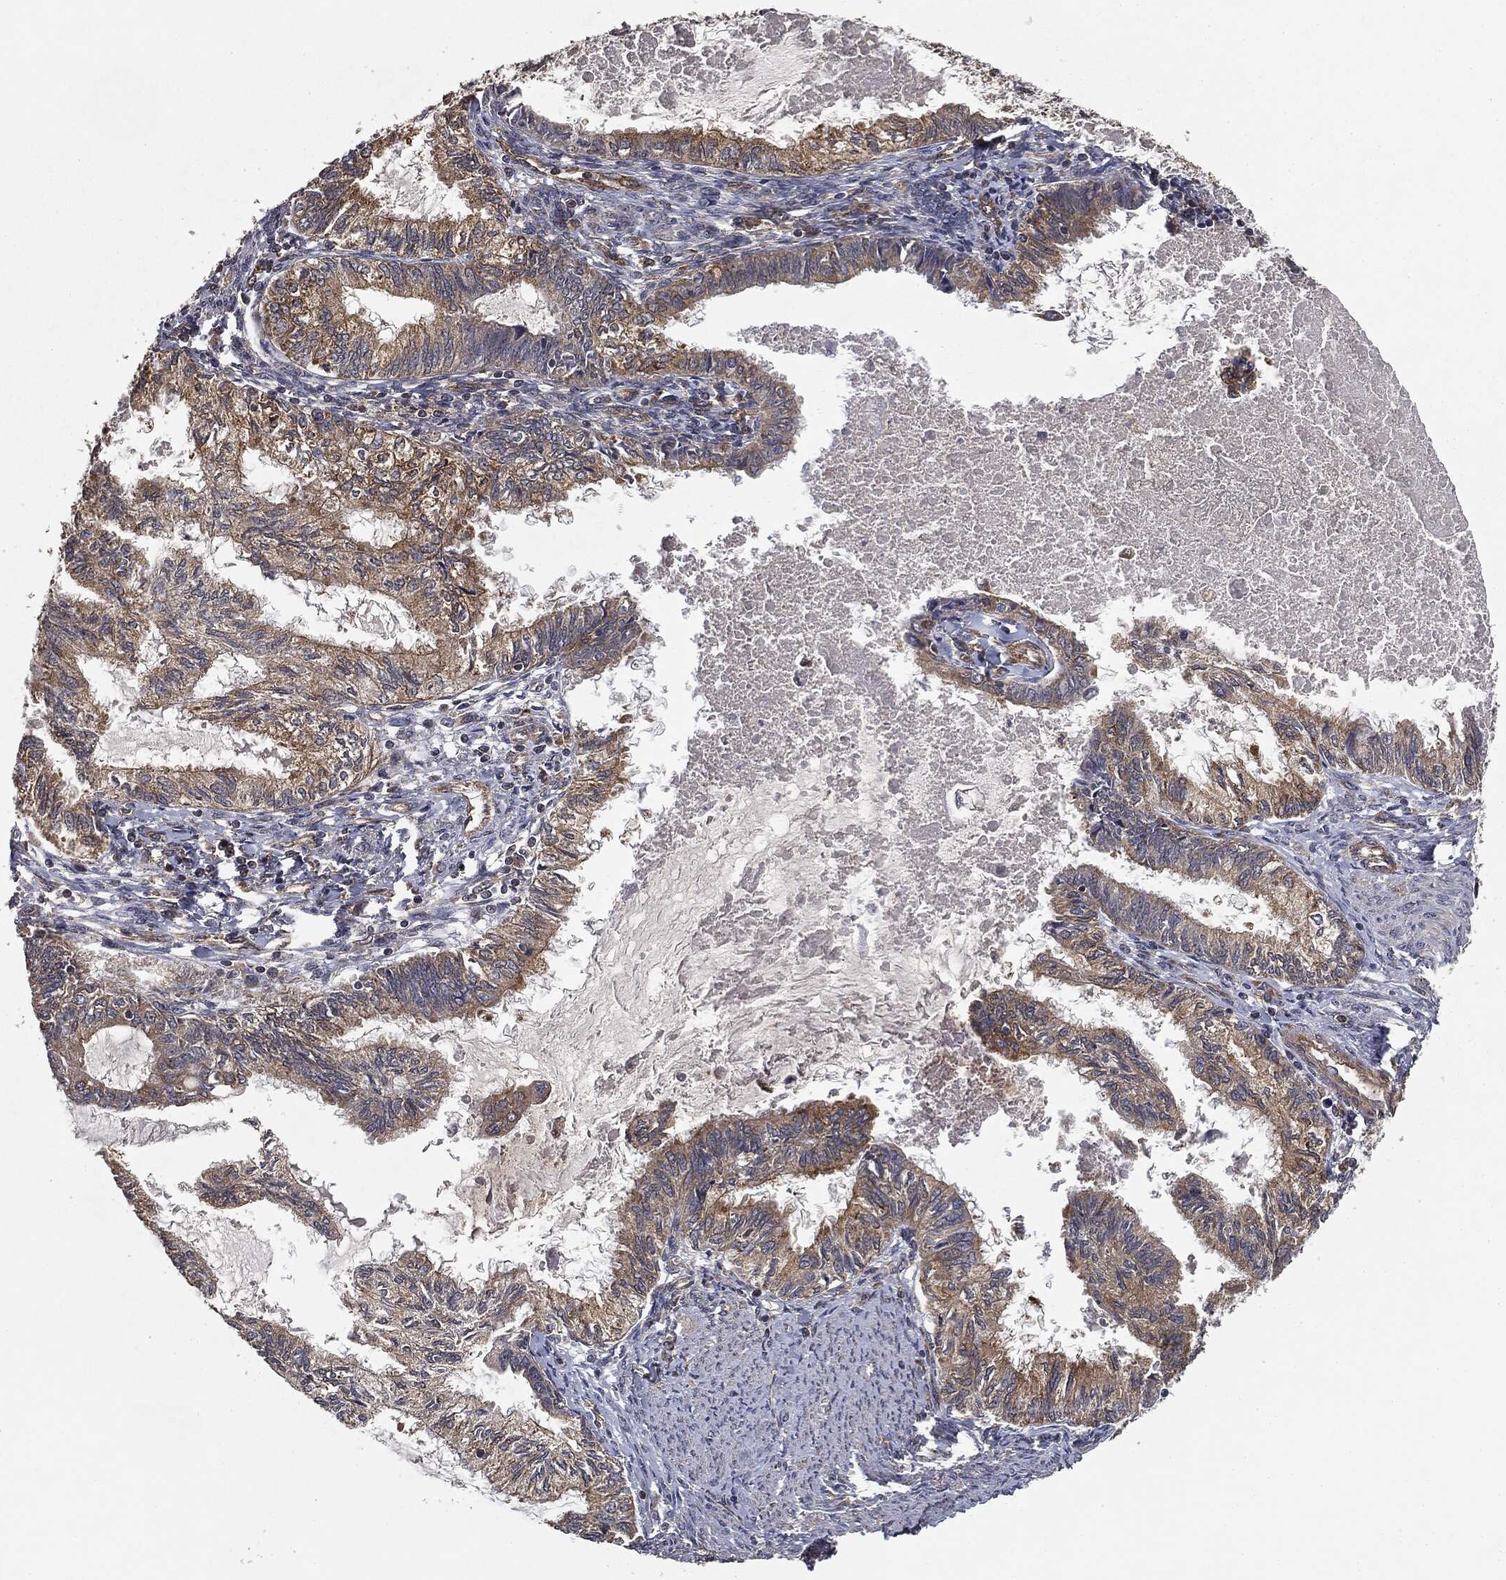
{"staining": {"intensity": "moderate", "quantity": "25%-75%", "location": "cytoplasmic/membranous"}, "tissue": "endometrial cancer", "cell_type": "Tumor cells", "image_type": "cancer", "snomed": [{"axis": "morphology", "description": "Adenocarcinoma, NOS"}, {"axis": "topography", "description": "Endometrium"}], "caption": "DAB immunohistochemical staining of human endometrial cancer (adenocarcinoma) shows moderate cytoplasmic/membranous protein expression in about 25%-75% of tumor cells.", "gene": "MIER2", "patient": {"sex": "female", "age": 86}}